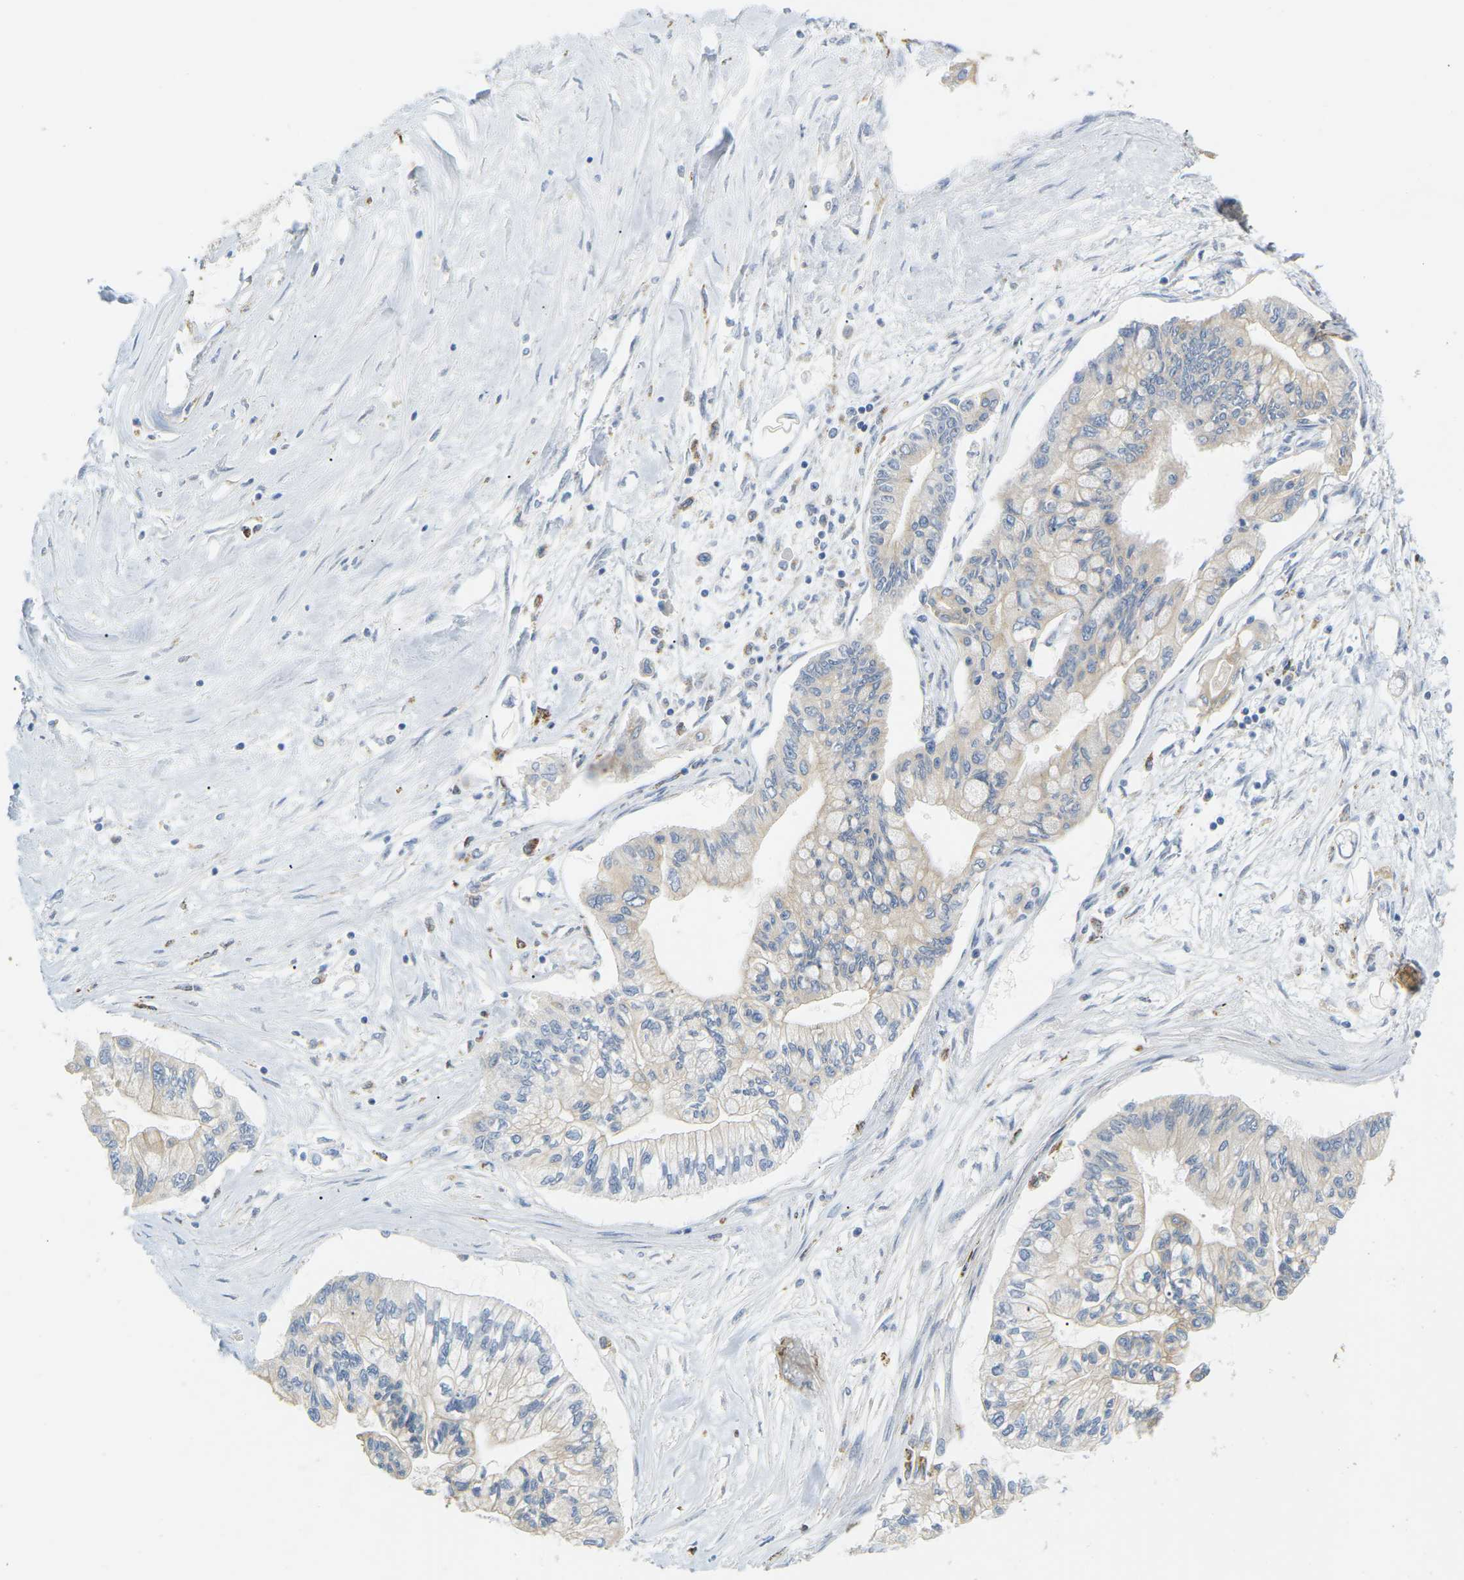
{"staining": {"intensity": "weak", "quantity": "25%-75%", "location": "cytoplasmic/membranous"}, "tissue": "pancreatic cancer", "cell_type": "Tumor cells", "image_type": "cancer", "snomed": [{"axis": "morphology", "description": "Adenocarcinoma, NOS"}, {"axis": "topography", "description": "Pancreas"}], "caption": "Tumor cells show low levels of weak cytoplasmic/membranous expression in approximately 25%-75% of cells in pancreatic adenocarcinoma. (DAB (3,3'-diaminobenzidine) IHC, brown staining for protein, blue staining for nuclei).", "gene": "CD300E", "patient": {"sex": "female", "age": 77}}